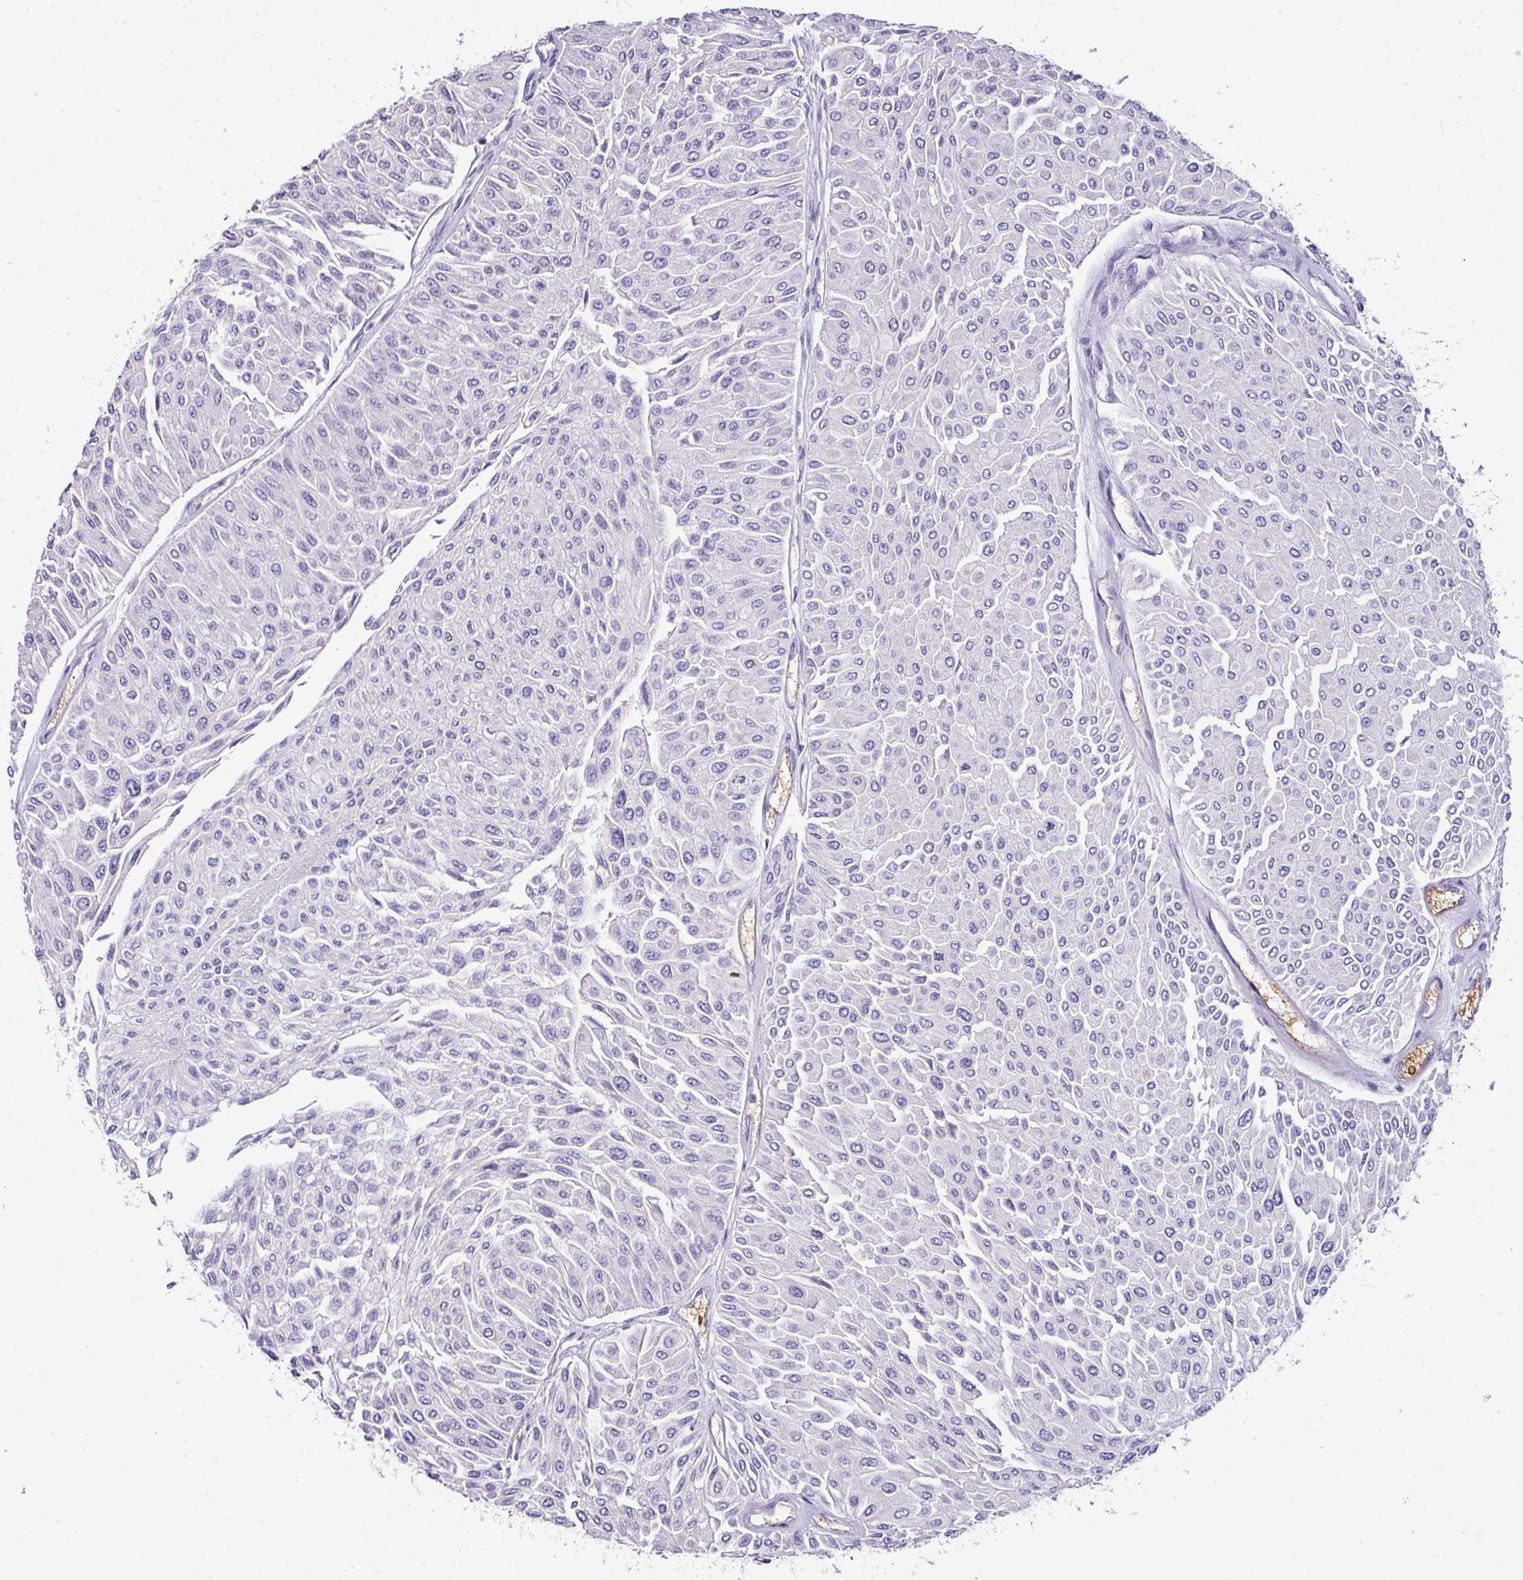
{"staining": {"intensity": "negative", "quantity": "none", "location": "none"}, "tissue": "urothelial cancer", "cell_type": "Tumor cells", "image_type": "cancer", "snomed": [{"axis": "morphology", "description": "Urothelial carcinoma, Low grade"}, {"axis": "topography", "description": "Urinary bladder"}], "caption": "Urothelial cancer was stained to show a protein in brown. There is no significant staining in tumor cells.", "gene": "NAPSA", "patient": {"sex": "male", "age": 67}}